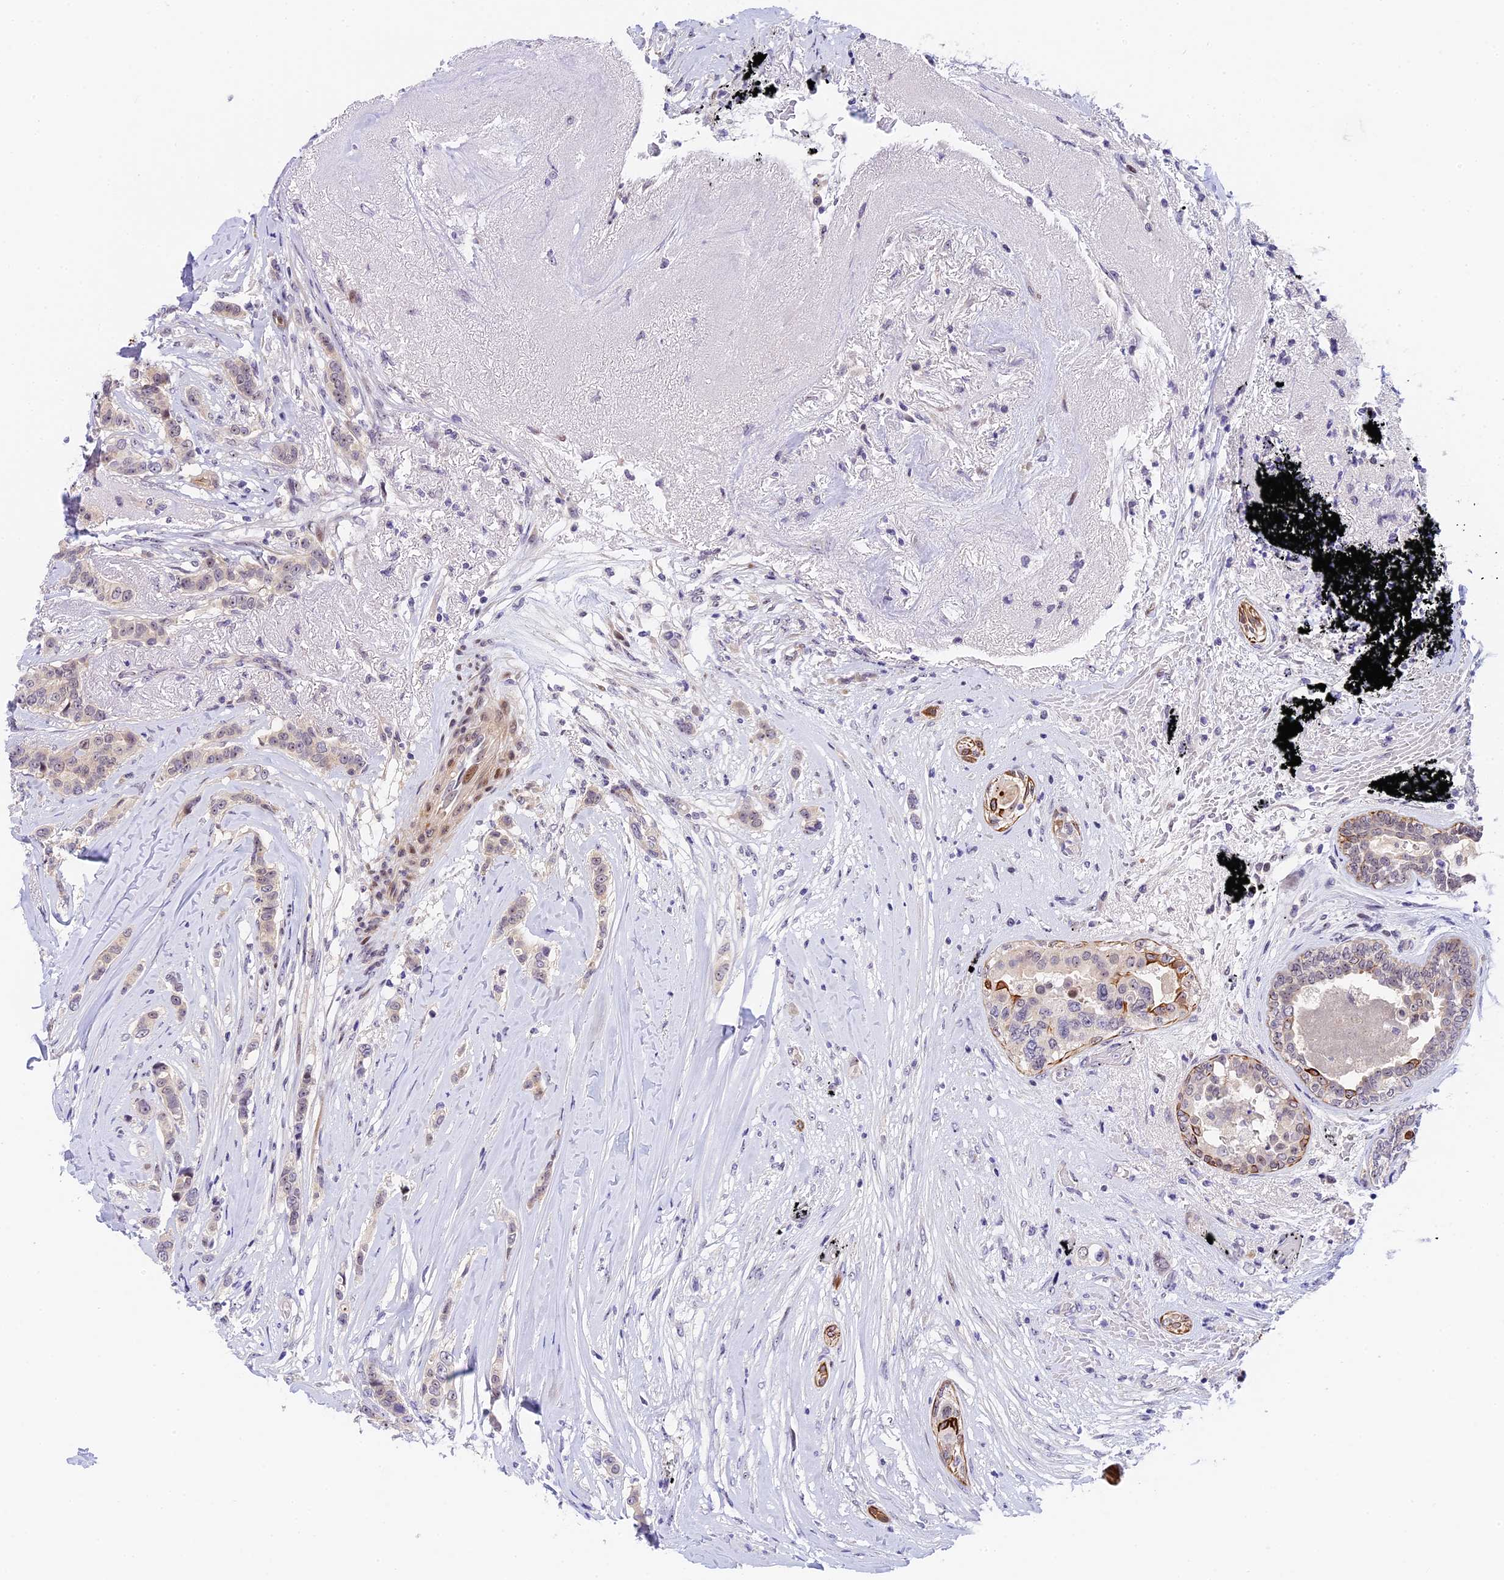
{"staining": {"intensity": "negative", "quantity": "none", "location": "none"}, "tissue": "breast cancer", "cell_type": "Tumor cells", "image_type": "cancer", "snomed": [{"axis": "morphology", "description": "Lobular carcinoma"}, {"axis": "topography", "description": "Breast"}], "caption": "Immunohistochemistry (IHC) histopathology image of neoplastic tissue: breast cancer (lobular carcinoma) stained with DAB (3,3'-diaminobenzidine) demonstrates no significant protein positivity in tumor cells.", "gene": "MIDN", "patient": {"sex": "female", "age": 51}}